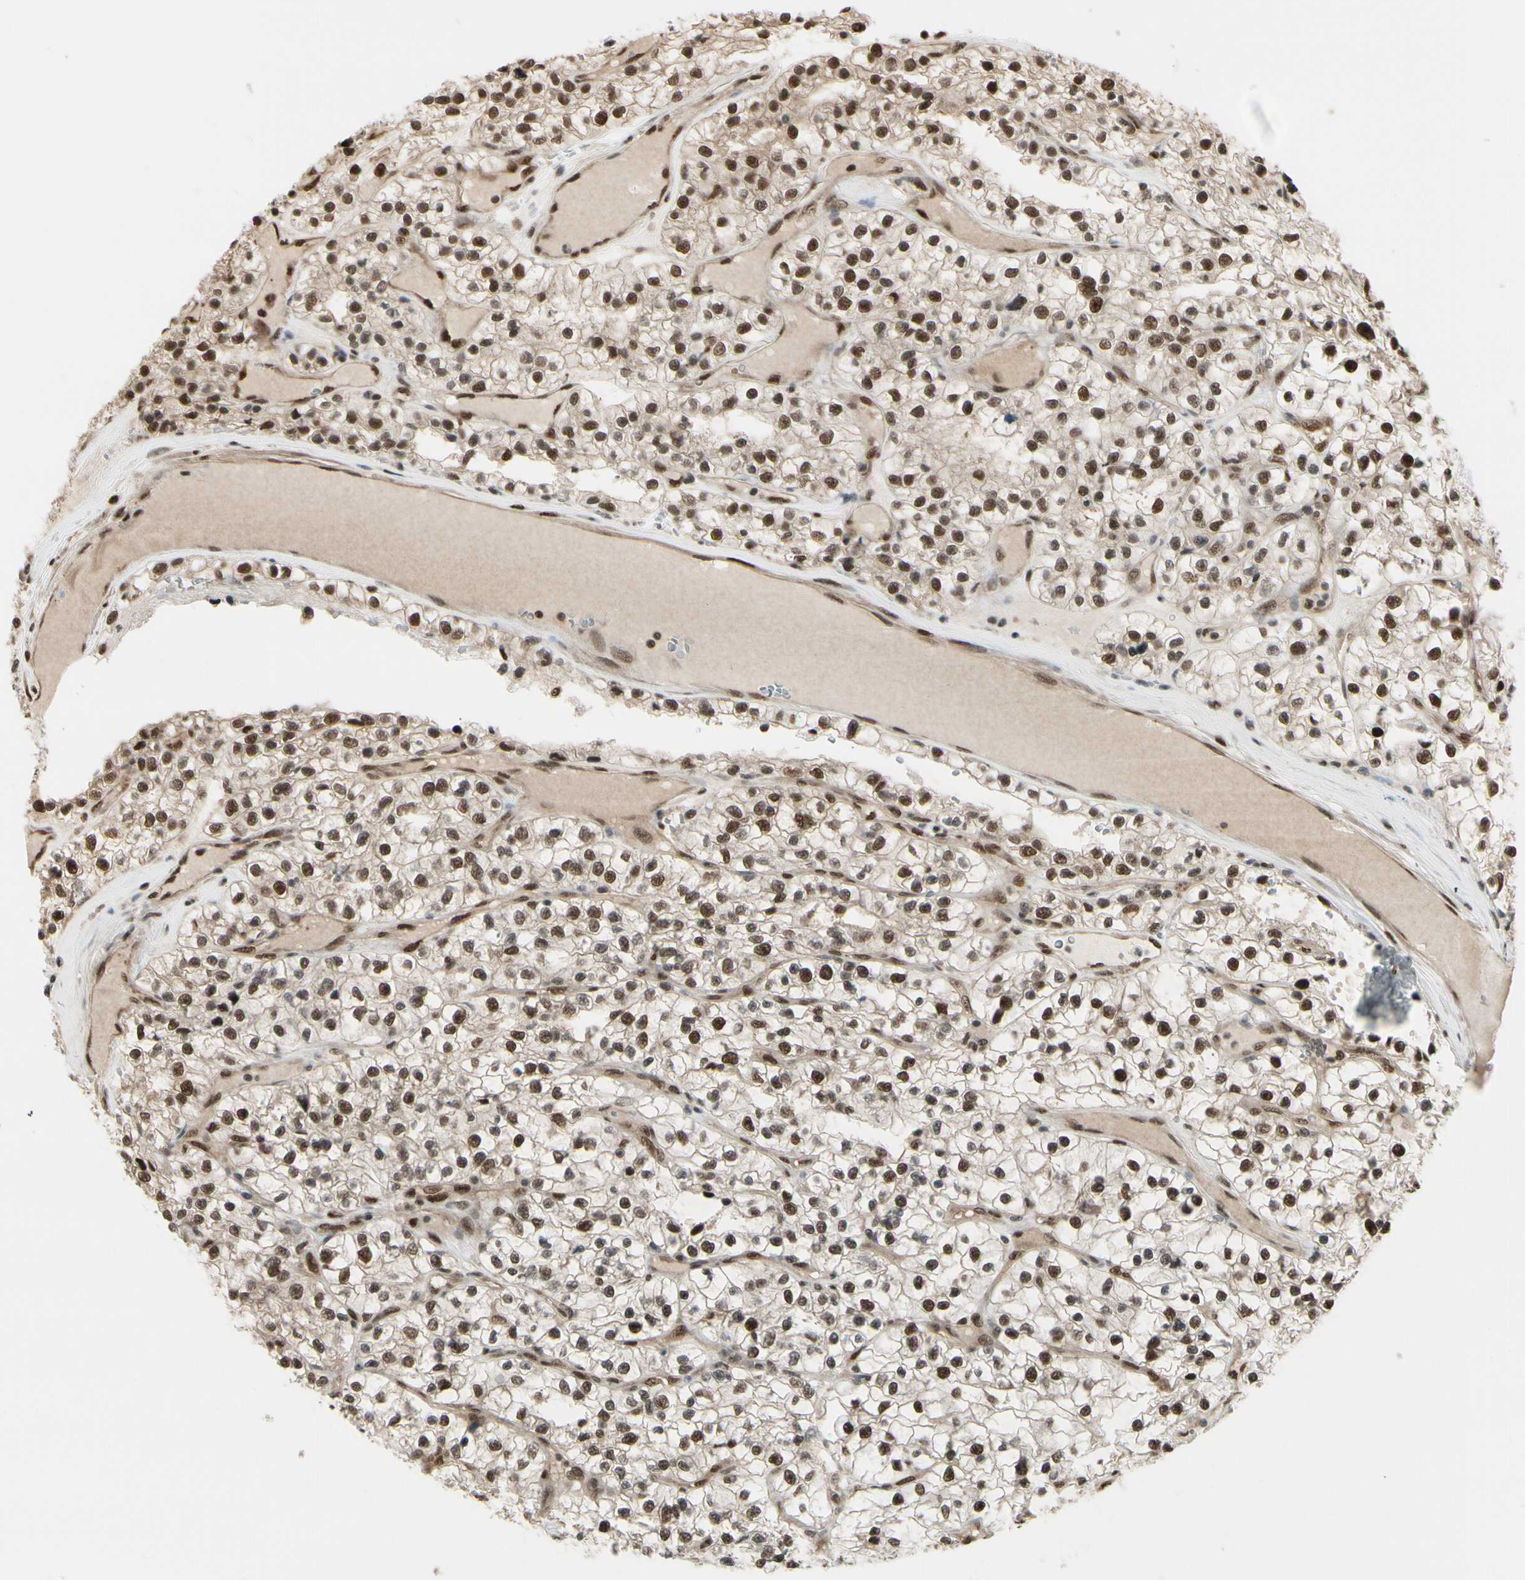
{"staining": {"intensity": "strong", "quantity": ">75%", "location": "cytoplasmic/membranous,nuclear"}, "tissue": "renal cancer", "cell_type": "Tumor cells", "image_type": "cancer", "snomed": [{"axis": "morphology", "description": "Adenocarcinoma, NOS"}, {"axis": "topography", "description": "Kidney"}], "caption": "DAB immunohistochemical staining of adenocarcinoma (renal) shows strong cytoplasmic/membranous and nuclear protein expression in about >75% of tumor cells. (DAB (3,3'-diaminobenzidine) = brown stain, brightfield microscopy at high magnification).", "gene": "HSF1", "patient": {"sex": "female", "age": 57}}